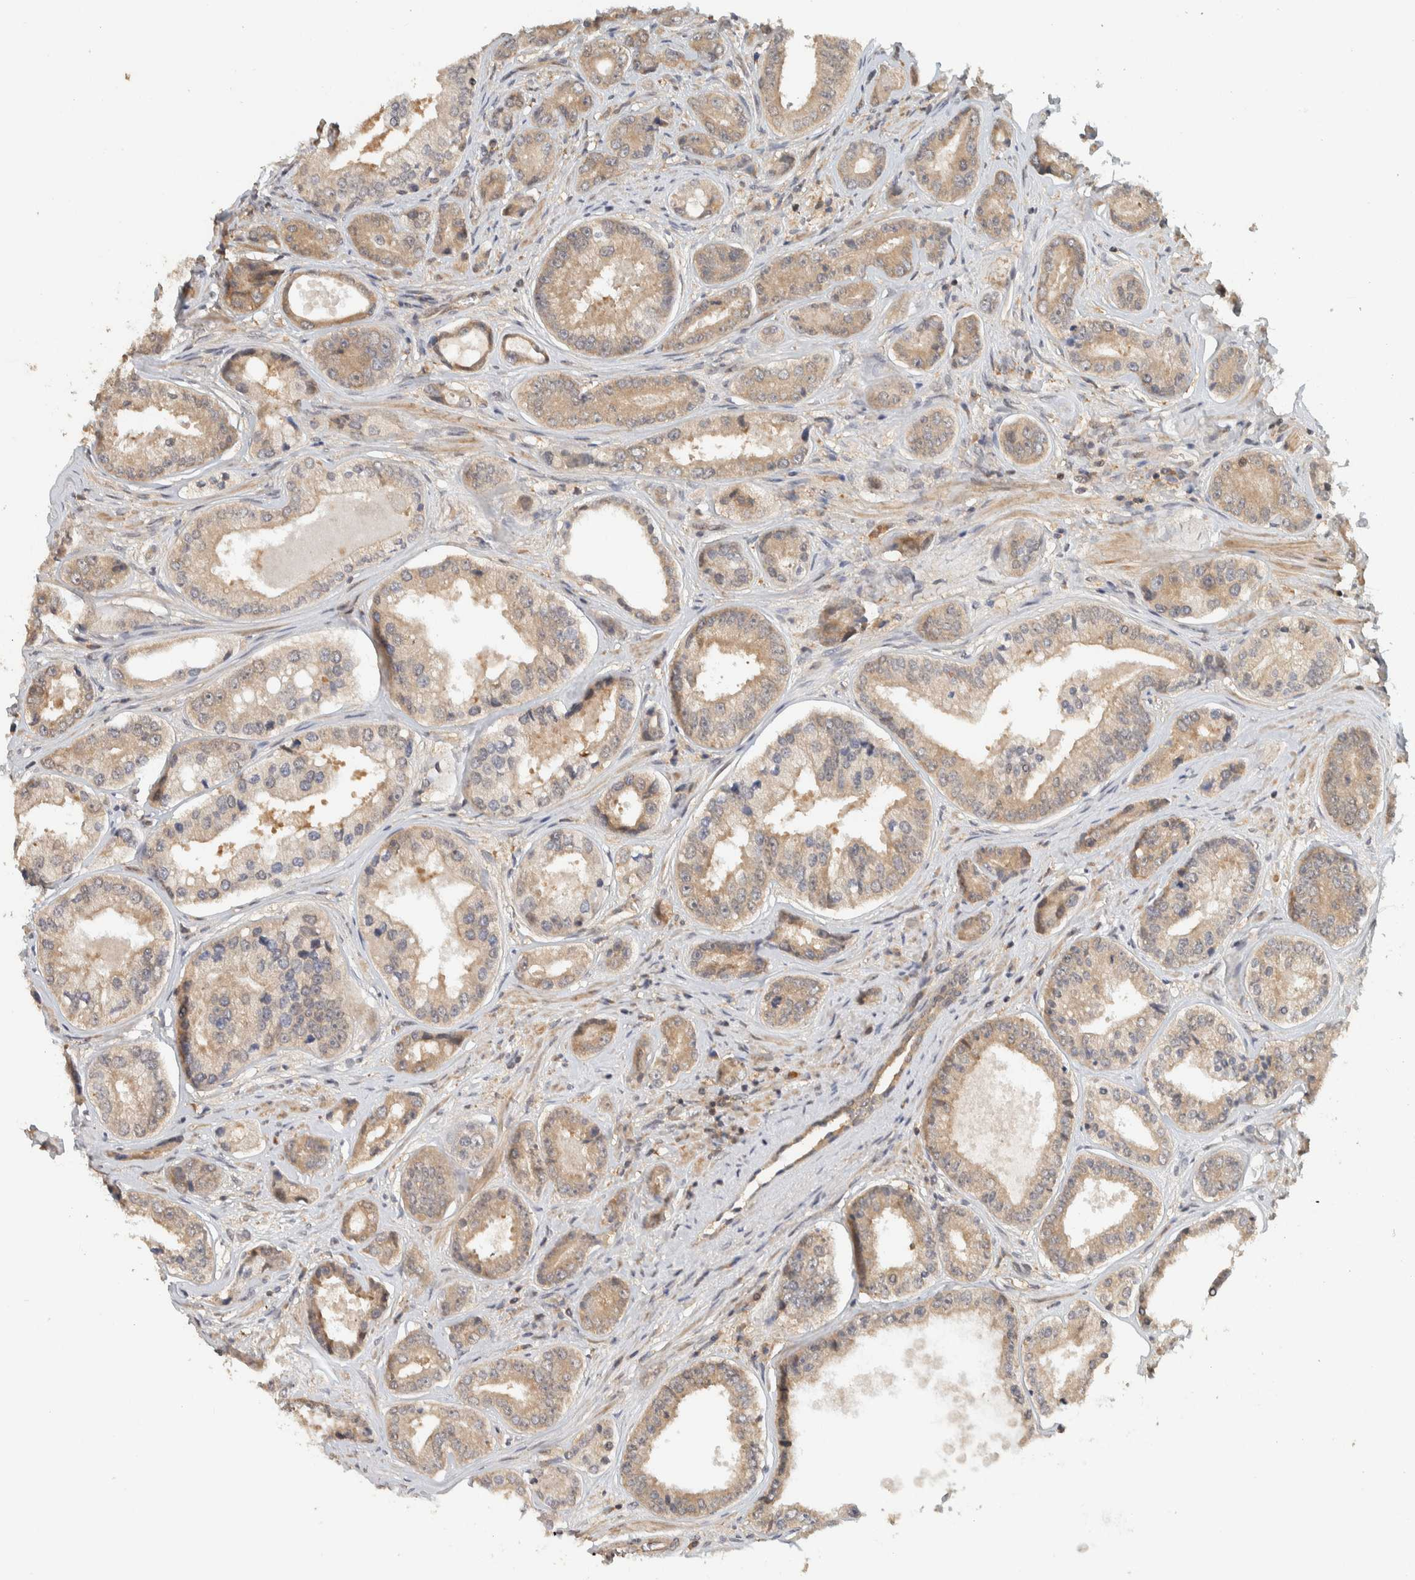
{"staining": {"intensity": "moderate", "quantity": ">75%", "location": "cytoplasmic/membranous"}, "tissue": "prostate cancer", "cell_type": "Tumor cells", "image_type": "cancer", "snomed": [{"axis": "morphology", "description": "Adenocarcinoma, High grade"}, {"axis": "topography", "description": "Prostate"}], "caption": "Immunohistochemical staining of prostate cancer reveals medium levels of moderate cytoplasmic/membranous positivity in about >75% of tumor cells.", "gene": "ADSS2", "patient": {"sex": "male", "age": 61}}